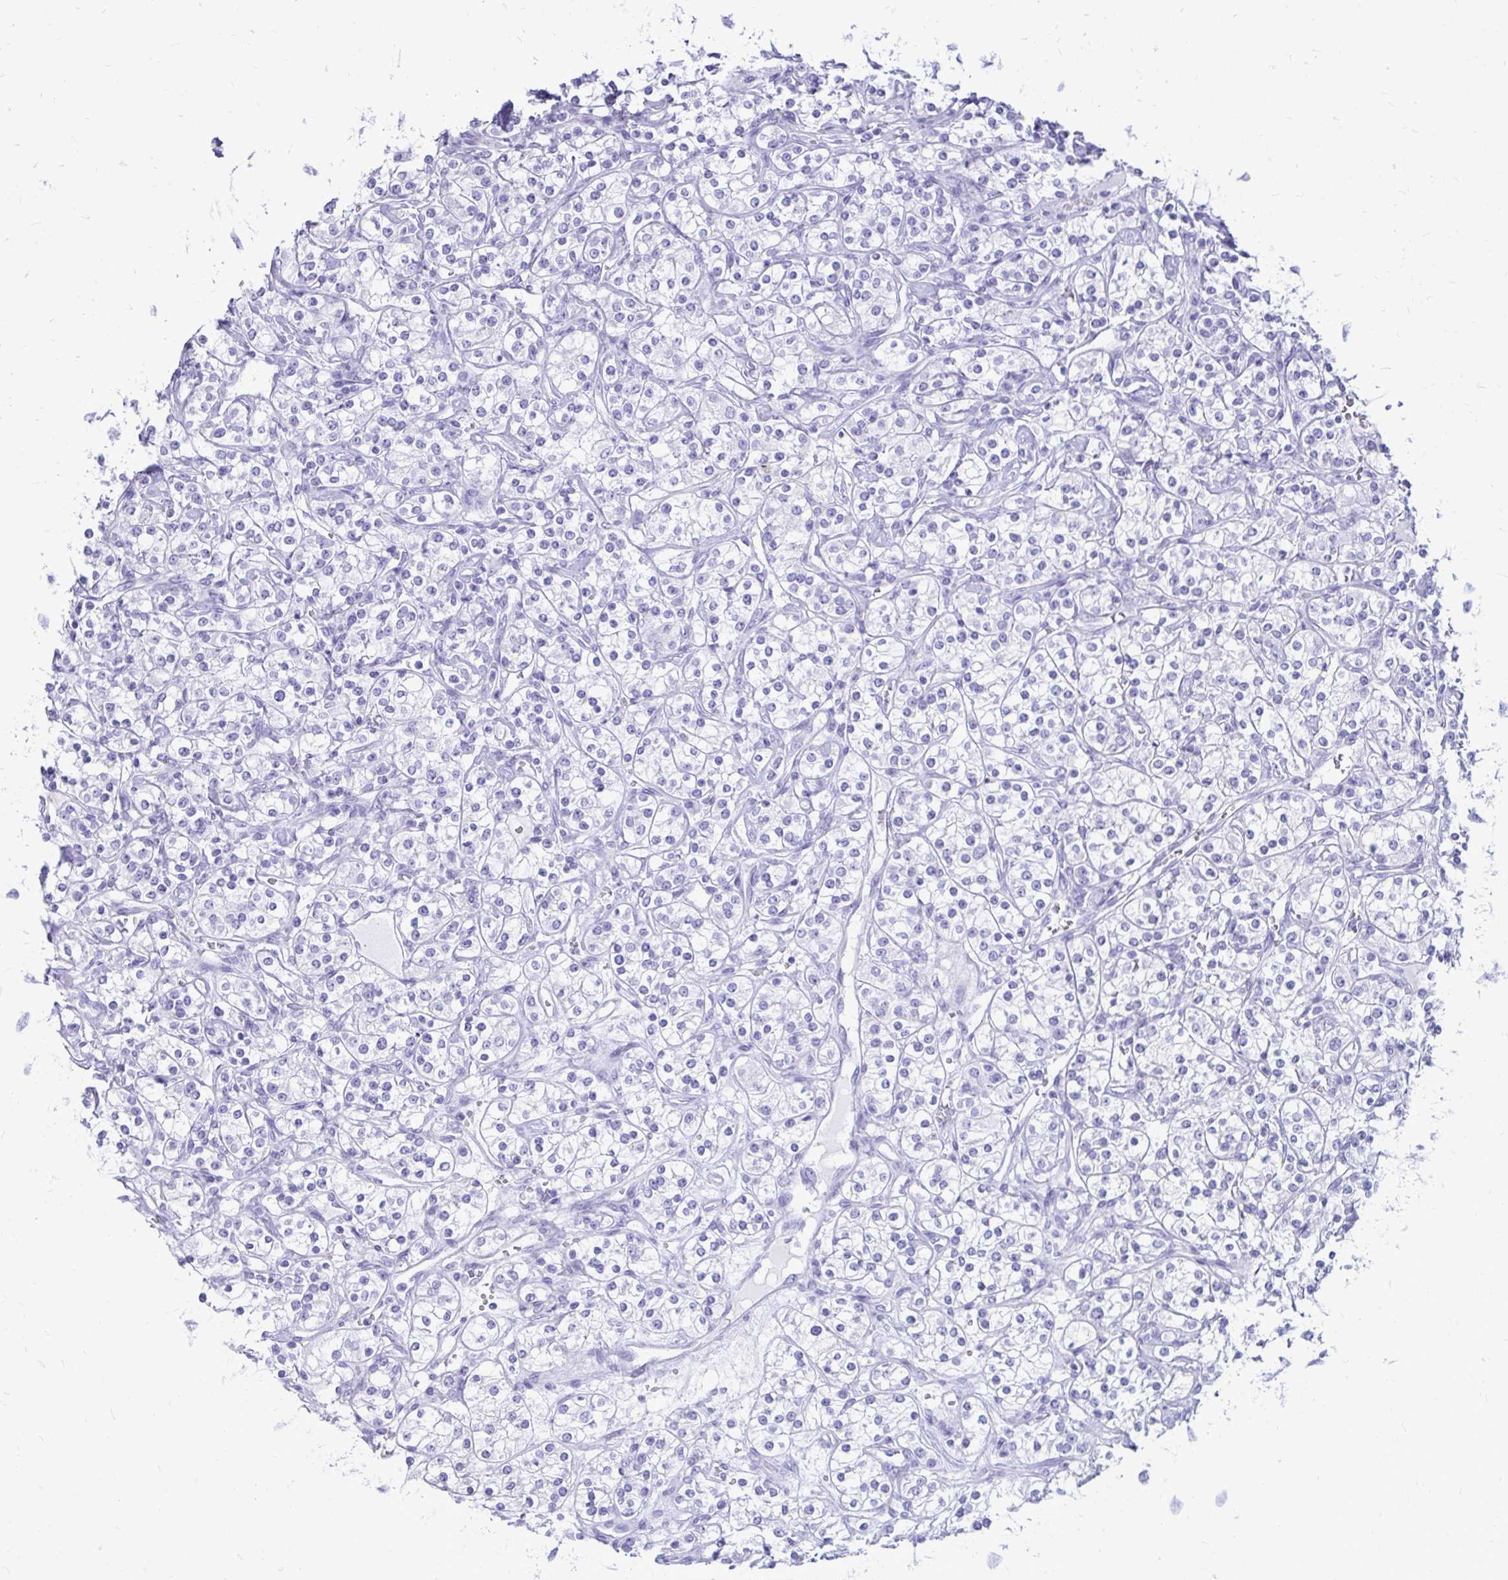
{"staining": {"intensity": "negative", "quantity": "none", "location": "none"}, "tissue": "renal cancer", "cell_type": "Tumor cells", "image_type": "cancer", "snomed": [{"axis": "morphology", "description": "Adenocarcinoma, NOS"}, {"axis": "topography", "description": "Kidney"}], "caption": "An IHC image of renal cancer (adenocarcinoma) is shown. There is no staining in tumor cells of renal cancer (adenocarcinoma).", "gene": "OR10R2", "patient": {"sex": "male", "age": 77}}